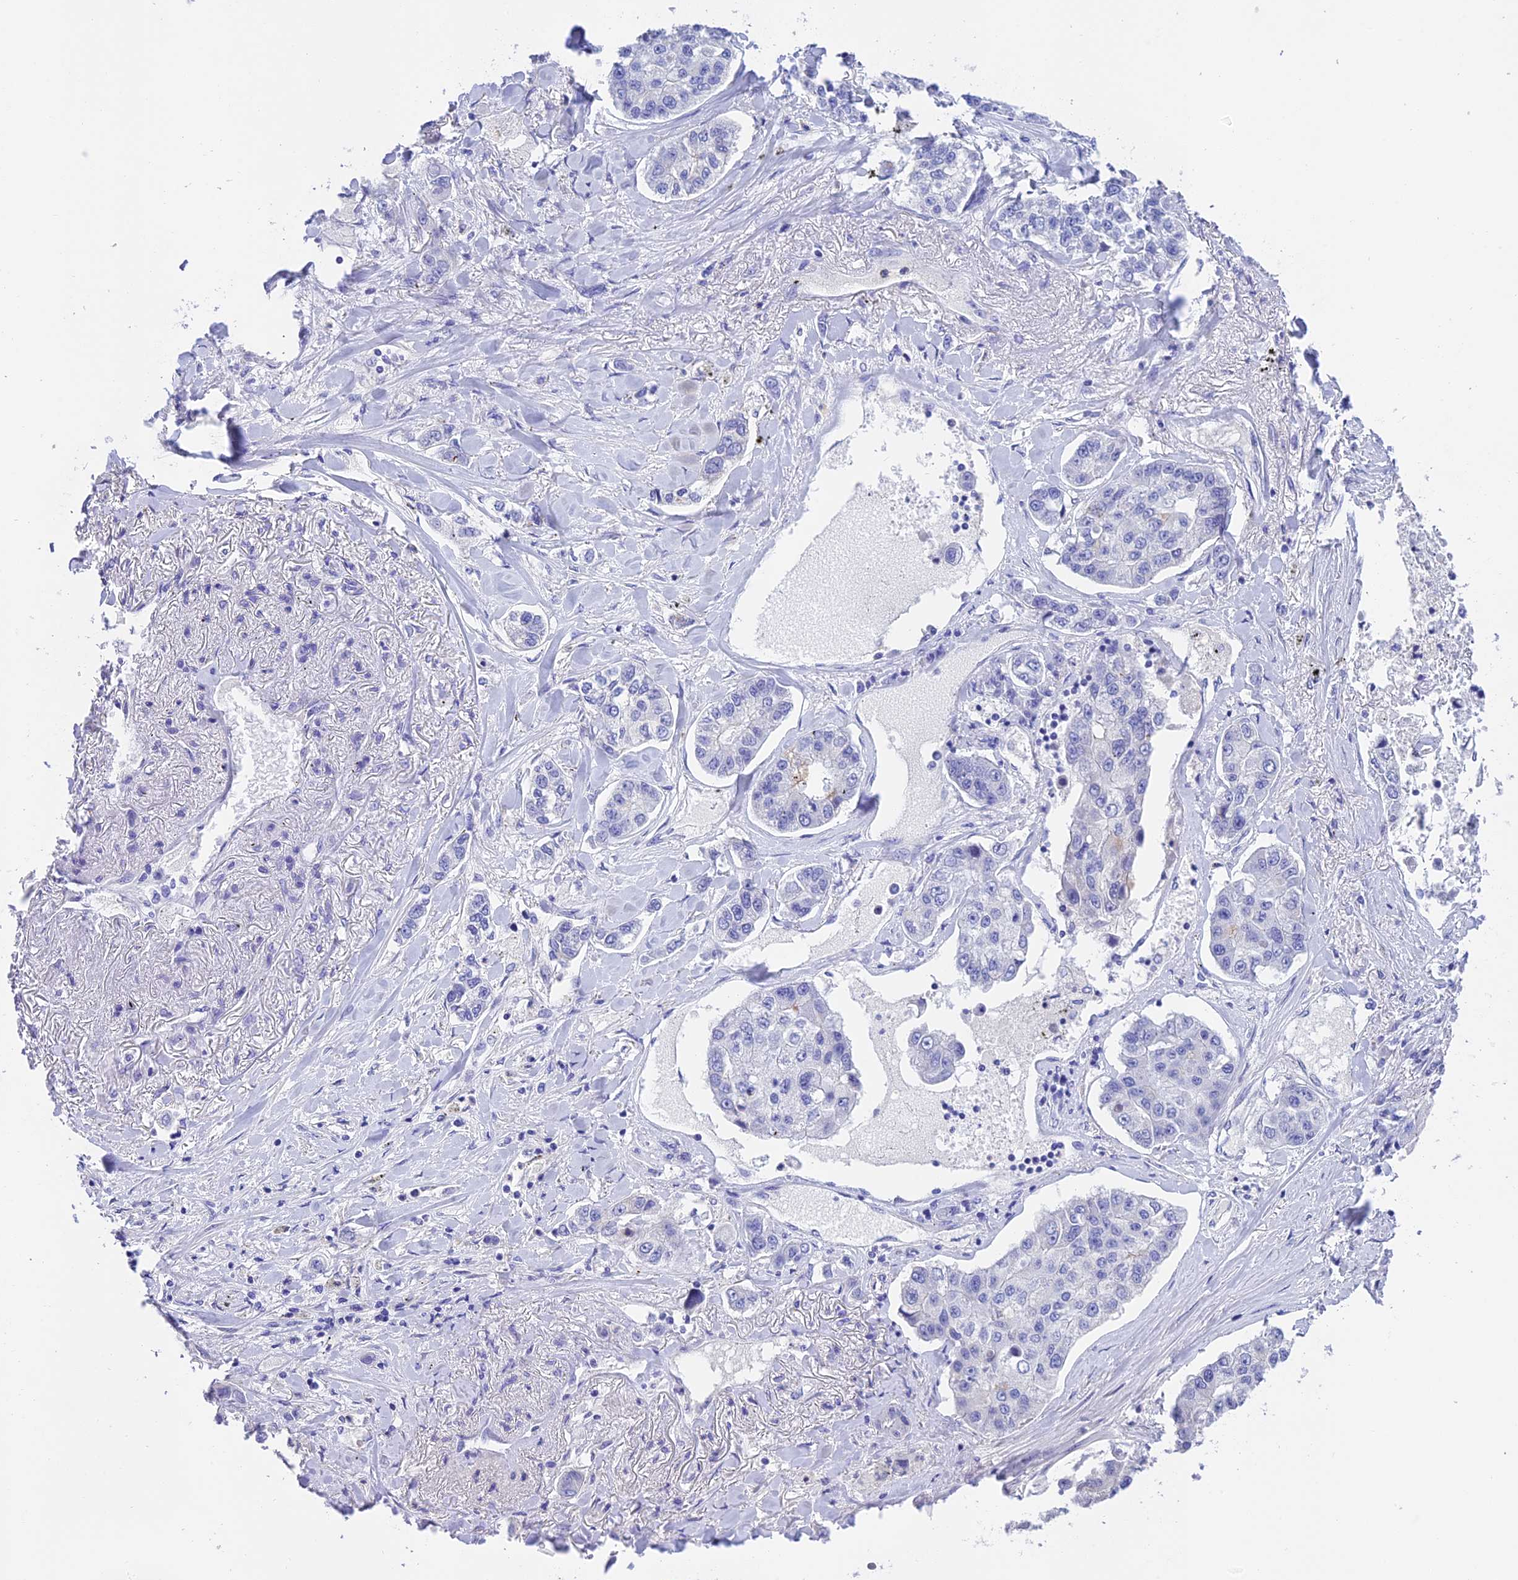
{"staining": {"intensity": "negative", "quantity": "none", "location": "none"}, "tissue": "lung cancer", "cell_type": "Tumor cells", "image_type": "cancer", "snomed": [{"axis": "morphology", "description": "Adenocarcinoma, NOS"}, {"axis": "topography", "description": "Lung"}], "caption": "The immunohistochemistry image has no significant positivity in tumor cells of lung adenocarcinoma tissue. (DAB immunohistochemistry (IHC), high magnification).", "gene": "C17orf67", "patient": {"sex": "male", "age": 49}}